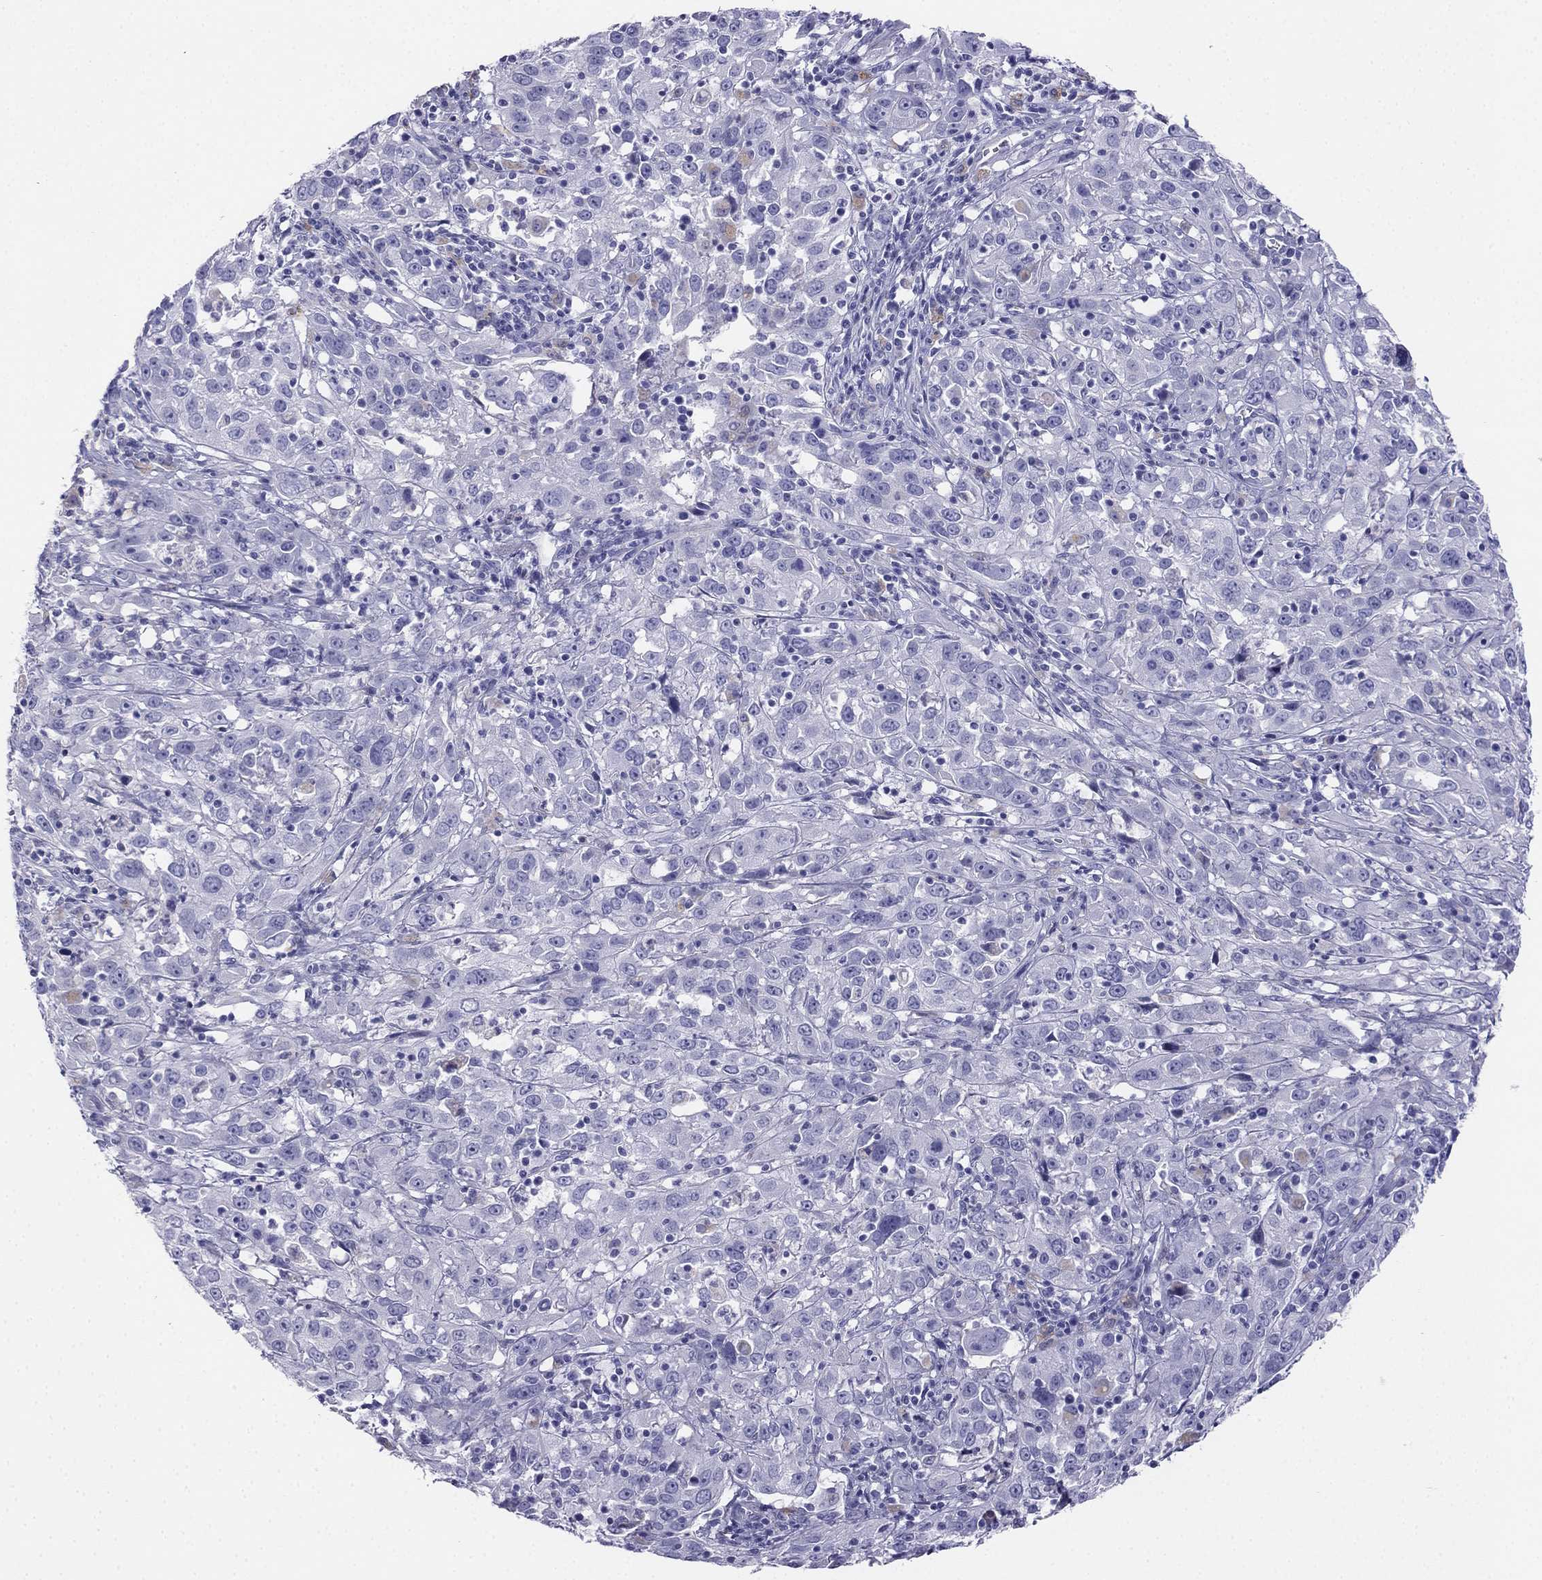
{"staining": {"intensity": "negative", "quantity": "none", "location": "none"}, "tissue": "cervical cancer", "cell_type": "Tumor cells", "image_type": "cancer", "snomed": [{"axis": "morphology", "description": "Squamous cell carcinoma, NOS"}, {"axis": "topography", "description": "Cervix"}], "caption": "Tumor cells are negative for protein expression in human cervical cancer.", "gene": "ALOXE3", "patient": {"sex": "female", "age": 32}}